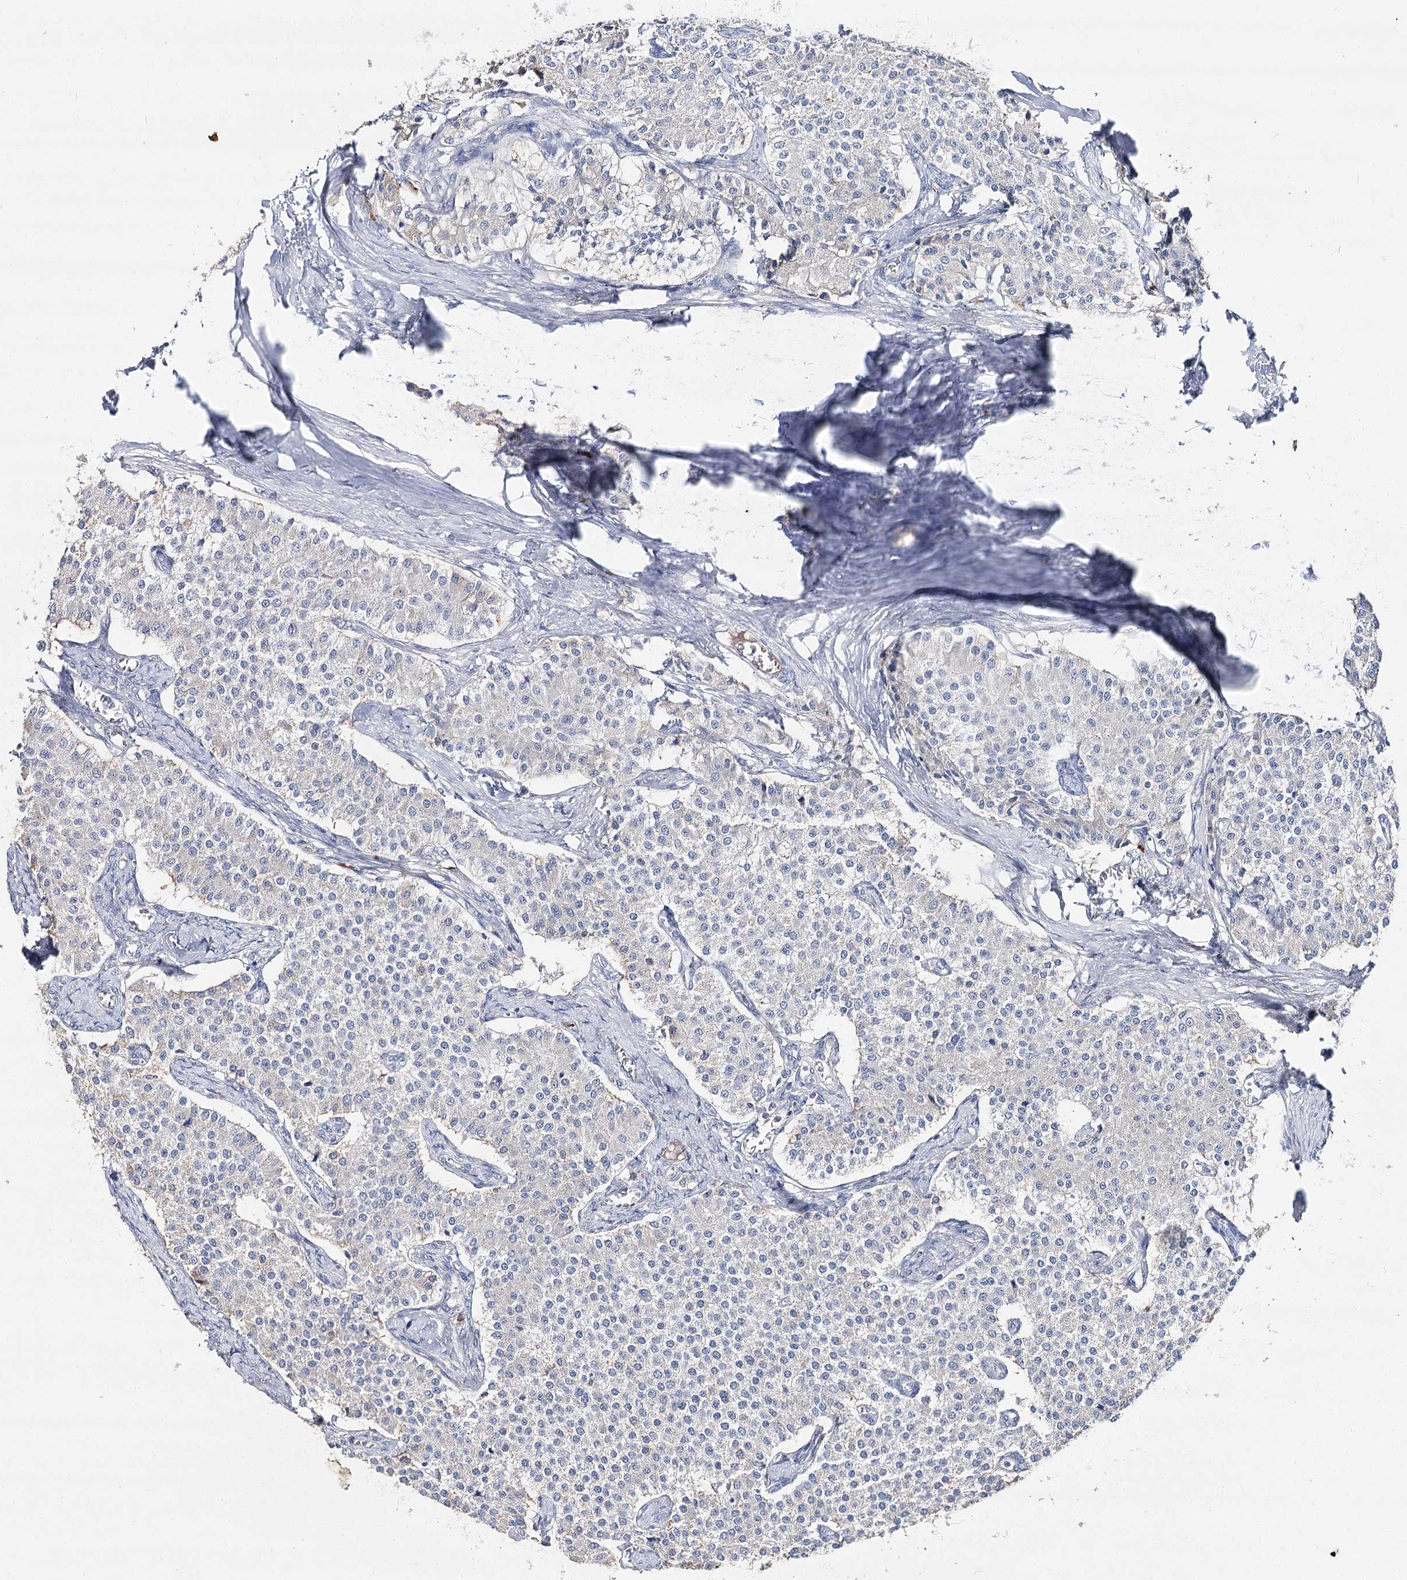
{"staining": {"intensity": "negative", "quantity": "none", "location": "none"}, "tissue": "carcinoid", "cell_type": "Tumor cells", "image_type": "cancer", "snomed": [{"axis": "morphology", "description": "Carcinoid, malignant, NOS"}, {"axis": "topography", "description": "Colon"}], "caption": "Malignant carcinoid was stained to show a protein in brown. There is no significant positivity in tumor cells.", "gene": "IL1RAP", "patient": {"sex": "female", "age": 52}}